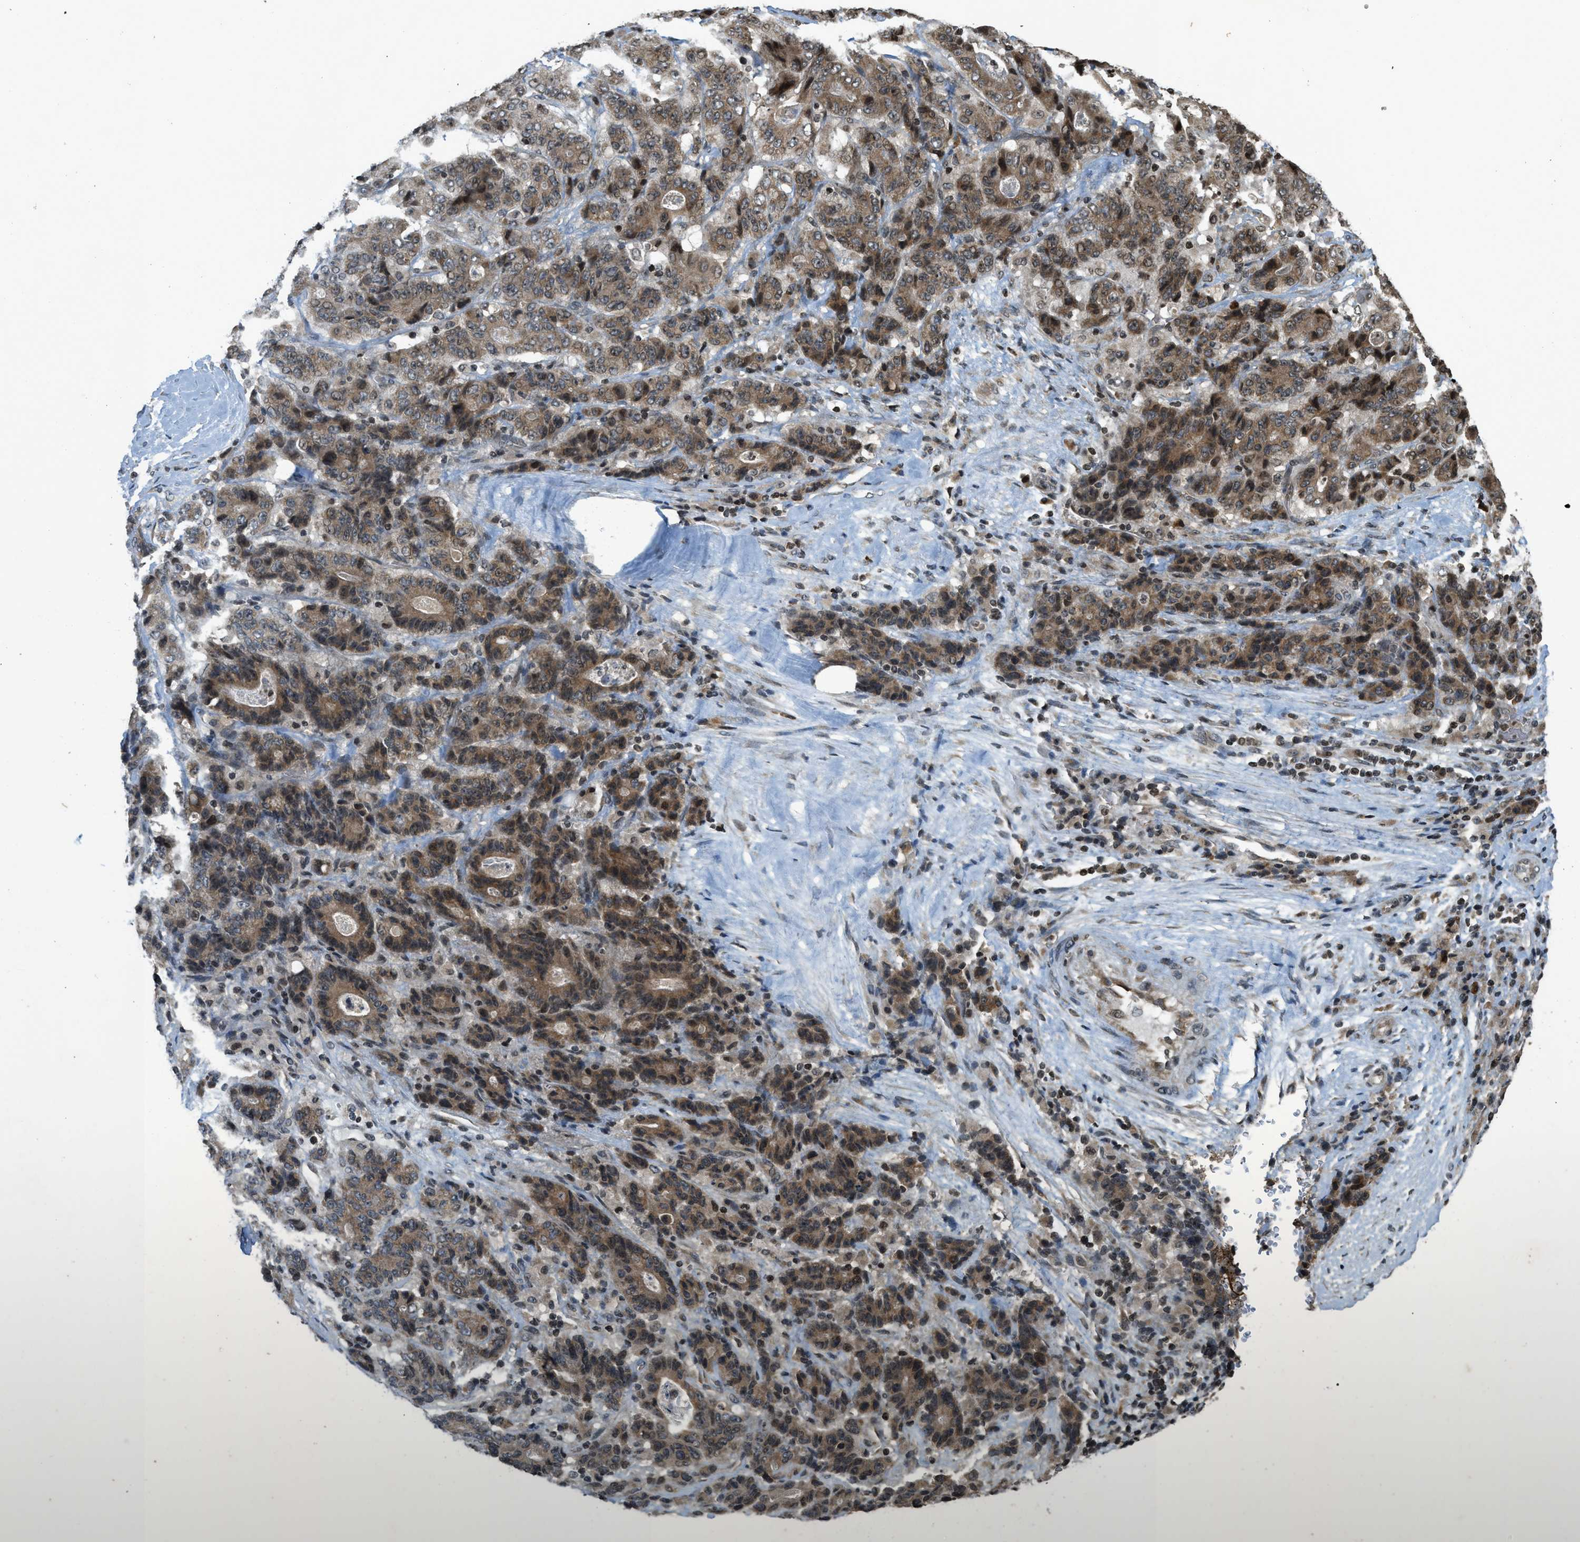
{"staining": {"intensity": "moderate", "quantity": ">75%", "location": "cytoplasmic/membranous,nuclear"}, "tissue": "stomach cancer", "cell_type": "Tumor cells", "image_type": "cancer", "snomed": [{"axis": "morphology", "description": "Adenocarcinoma, NOS"}, {"axis": "topography", "description": "Stomach"}], "caption": "This histopathology image exhibits stomach cancer stained with immunohistochemistry to label a protein in brown. The cytoplasmic/membranous and nuclear of tumor cells show moderate positivity for the protein. Nuclei are counter-stained blue.", "gene": "SIAH1", "patient": {"sex": "female", "age": 73}}